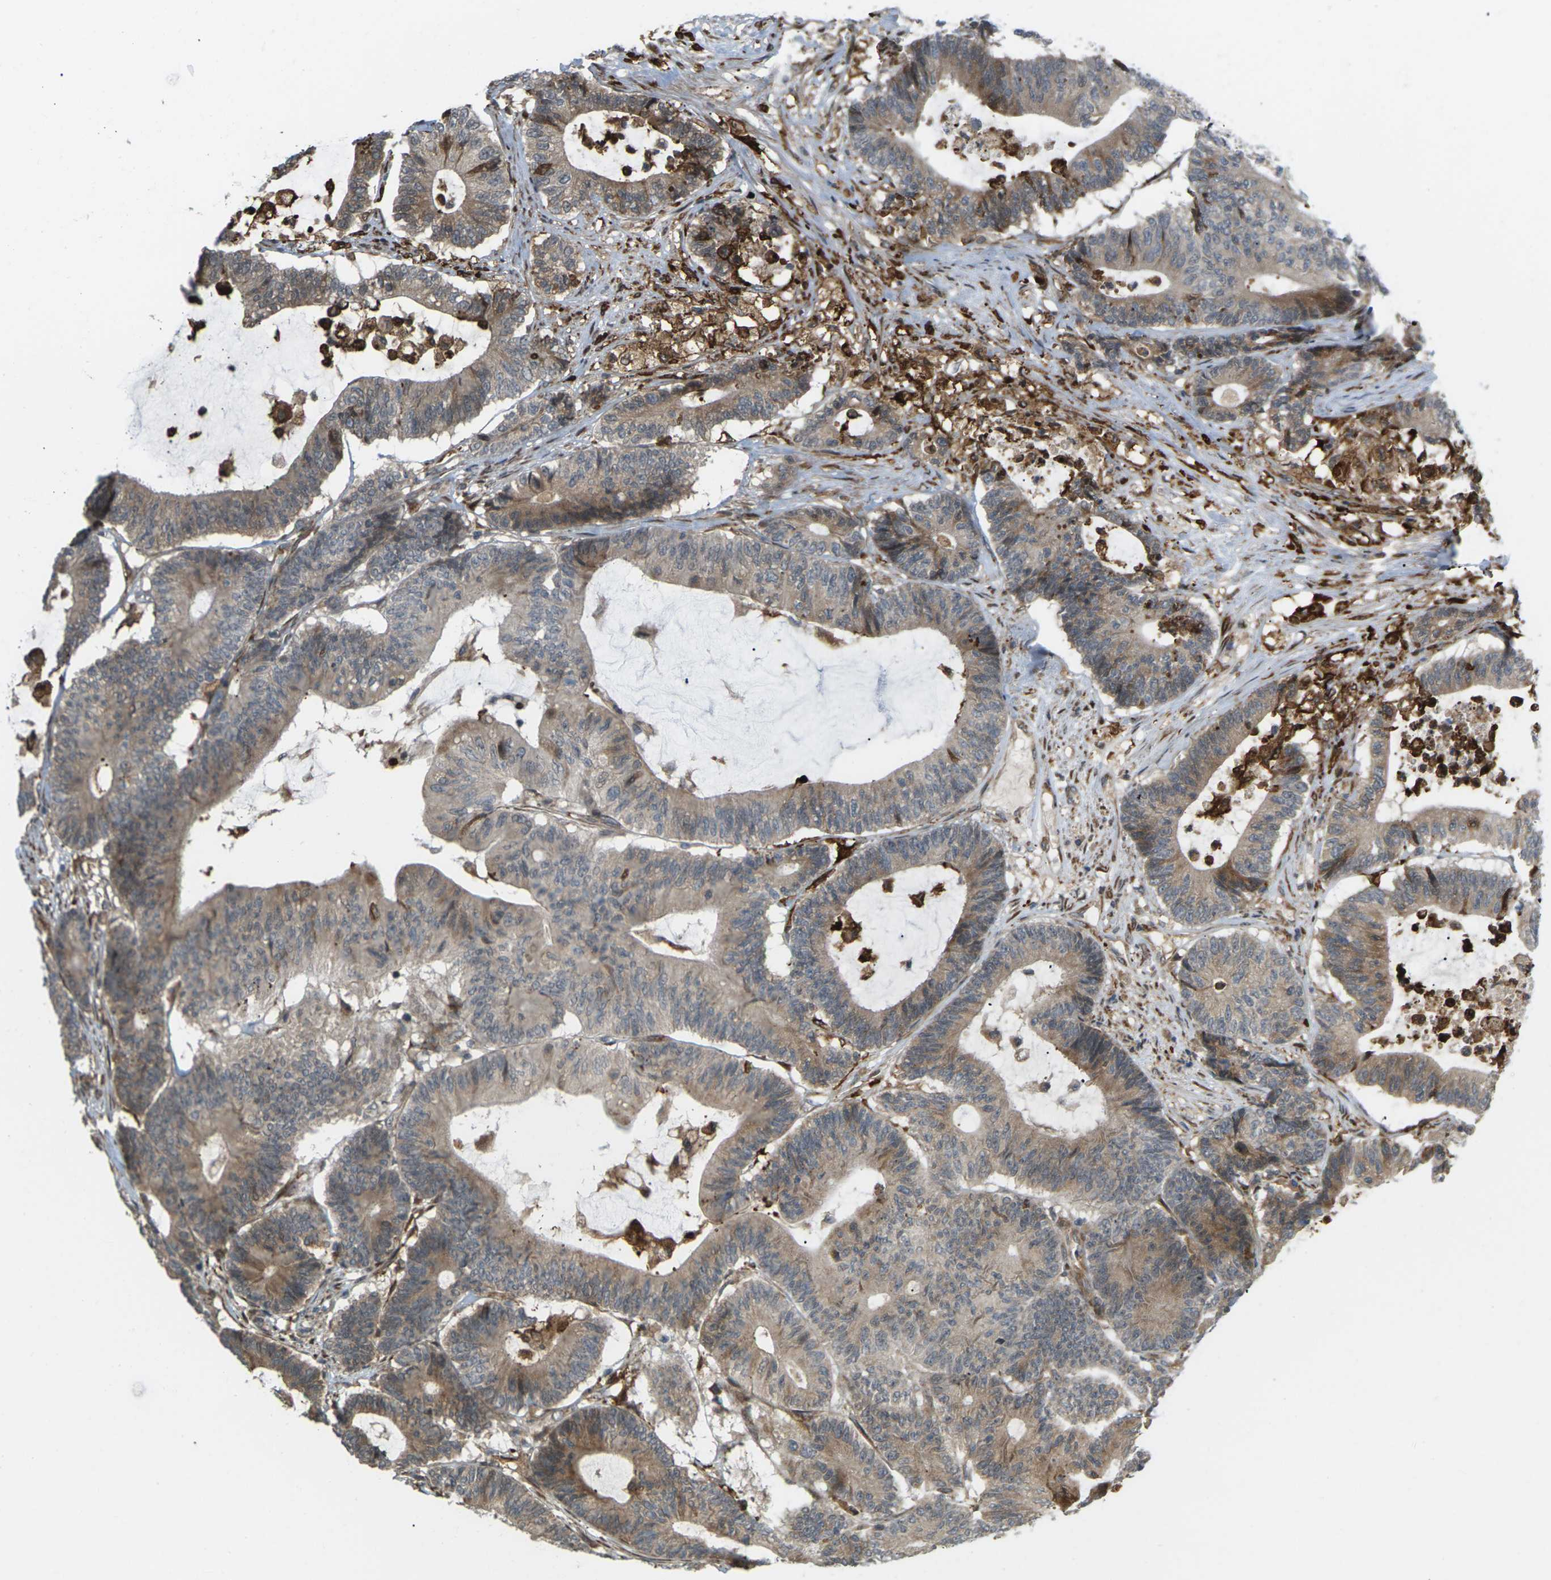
{"staining": {"intensity": "moderate", "quantity": ">75%", "location": "cytoplasmic/membranous"}, "tissue": "colorectal cancer", "cell_type": "Tumor cells", "image_type": "cancer", "snomed": [{"axis": "morphology", "description": "Adenocarcinoma, NOS"}, {"axis": "topography", "description": "Colon"}], "caption": "Immunohistochemical staining of colorectal cancer (adenocarcinoma) exhibits moderate cytoplasmic/membranous protein expression in about >75% of tumor cells.", "gene": "ROBO1", "patient": {"sex": "female", "age": 84}}